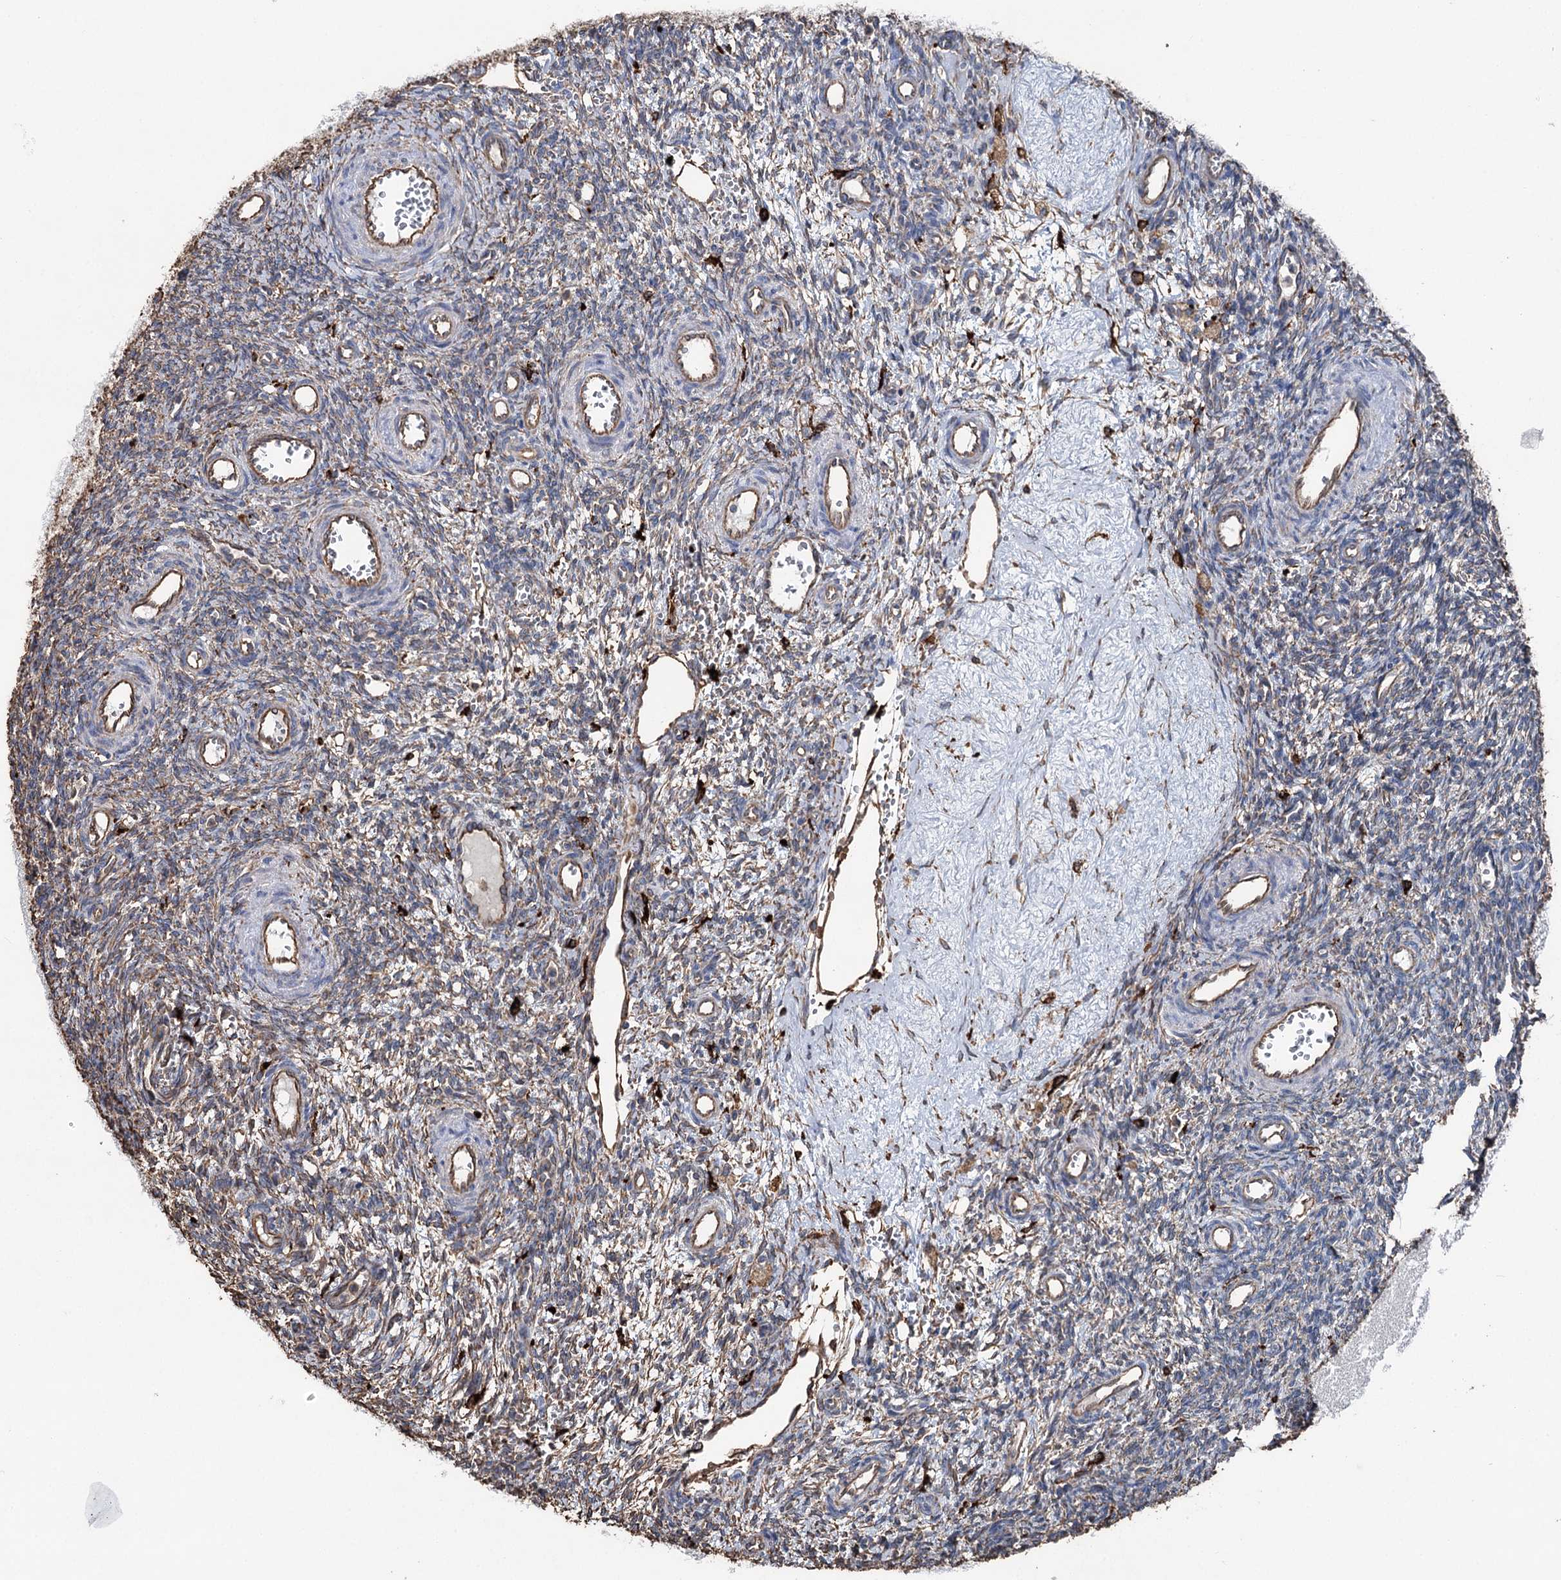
{"staining": {"intensity": "negative", "quantity": "none", "location": "none"}, "tissue": "ovary", "cell_type": "Ovarian stroma cells", "image_type": "normal", "snomed": [{"axis": "morphology", "description": "Normal tissue, NOS"}, {"axis": "topography", "description": "Ovary"}], "caption": "Ovarian stroma cells show no significant positivity in normal ovary.", "gene": "CLEC4M", "patient": {"sex": "female", "age": 39}}